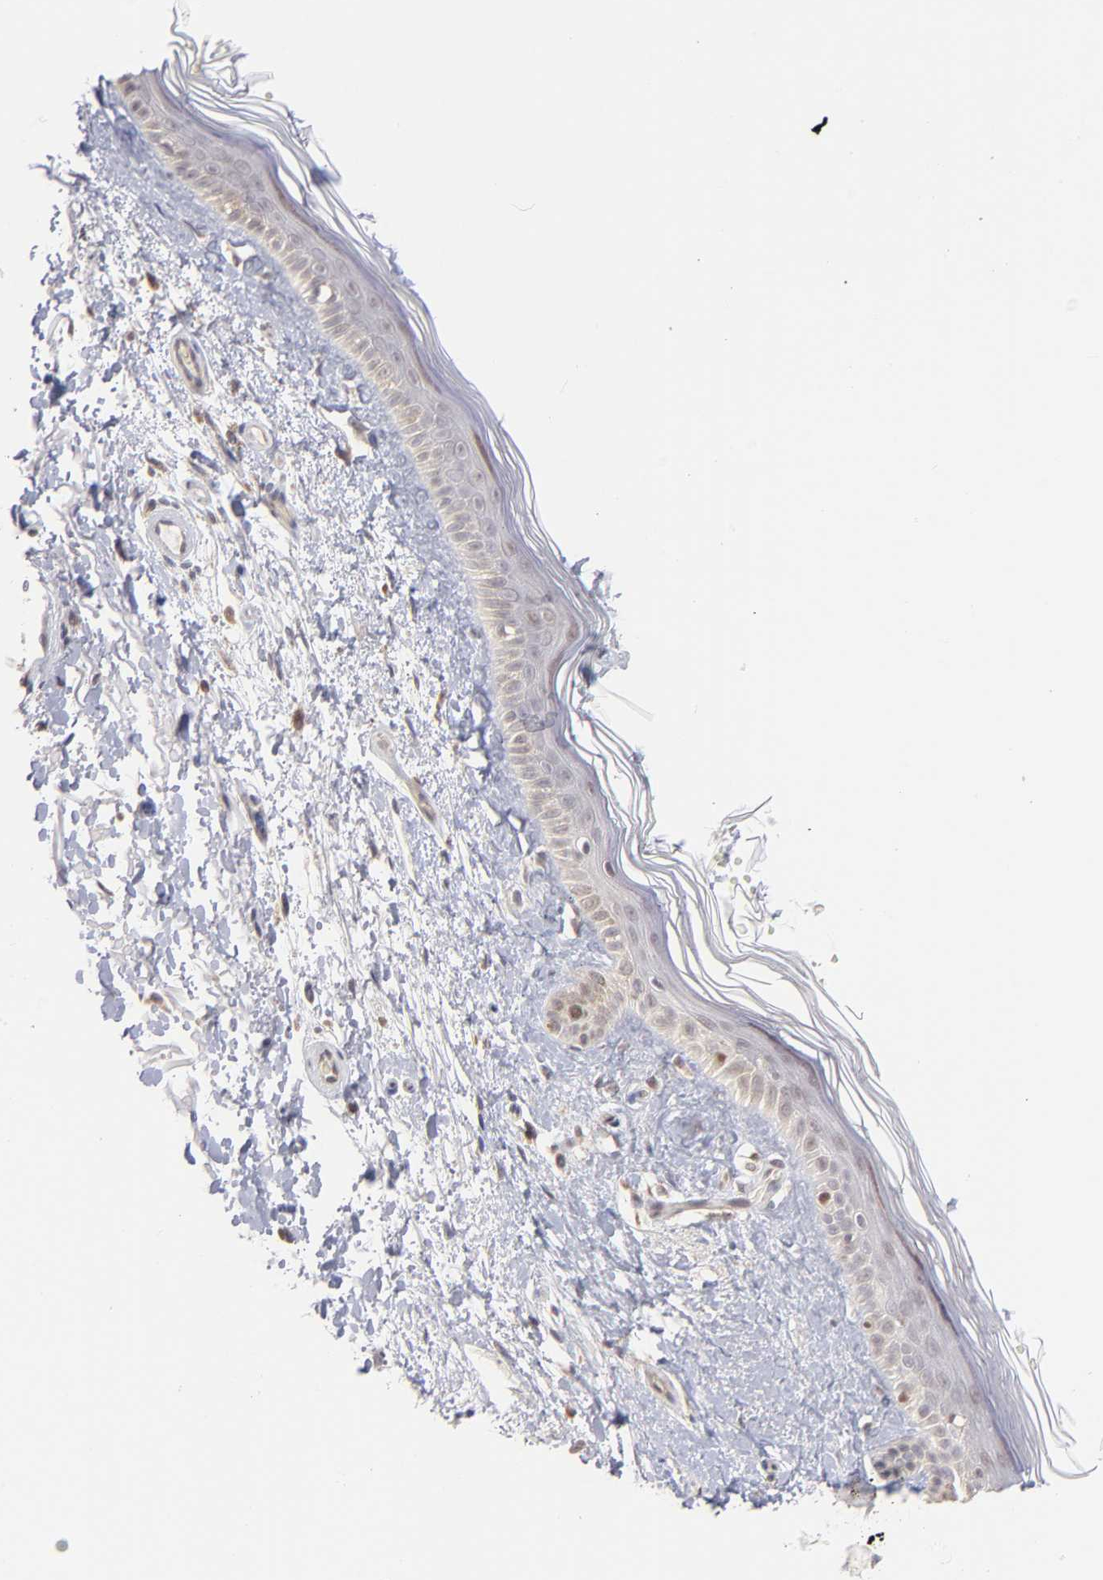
{"staining": {"intensity": "negative", "quantity": "none", "location": "none"}, "tissue": "skin", "cell_type": "Fibroblasts", "image_type": "normal", "snomed": [{"axis": "morphology", "description": "Normal tissue, NOS"}, {"axis": "topography", "description": "Skin"}], "caption": "Immunohistochemistry micrograph of unremarkable skin: human skin stained with DAB (3,3'-diaminobenzidine) demonstrates no significant protein positivity in fibroblasts.", "gene": "OAS1", "patient": {"sex": "male", "age": 63}}